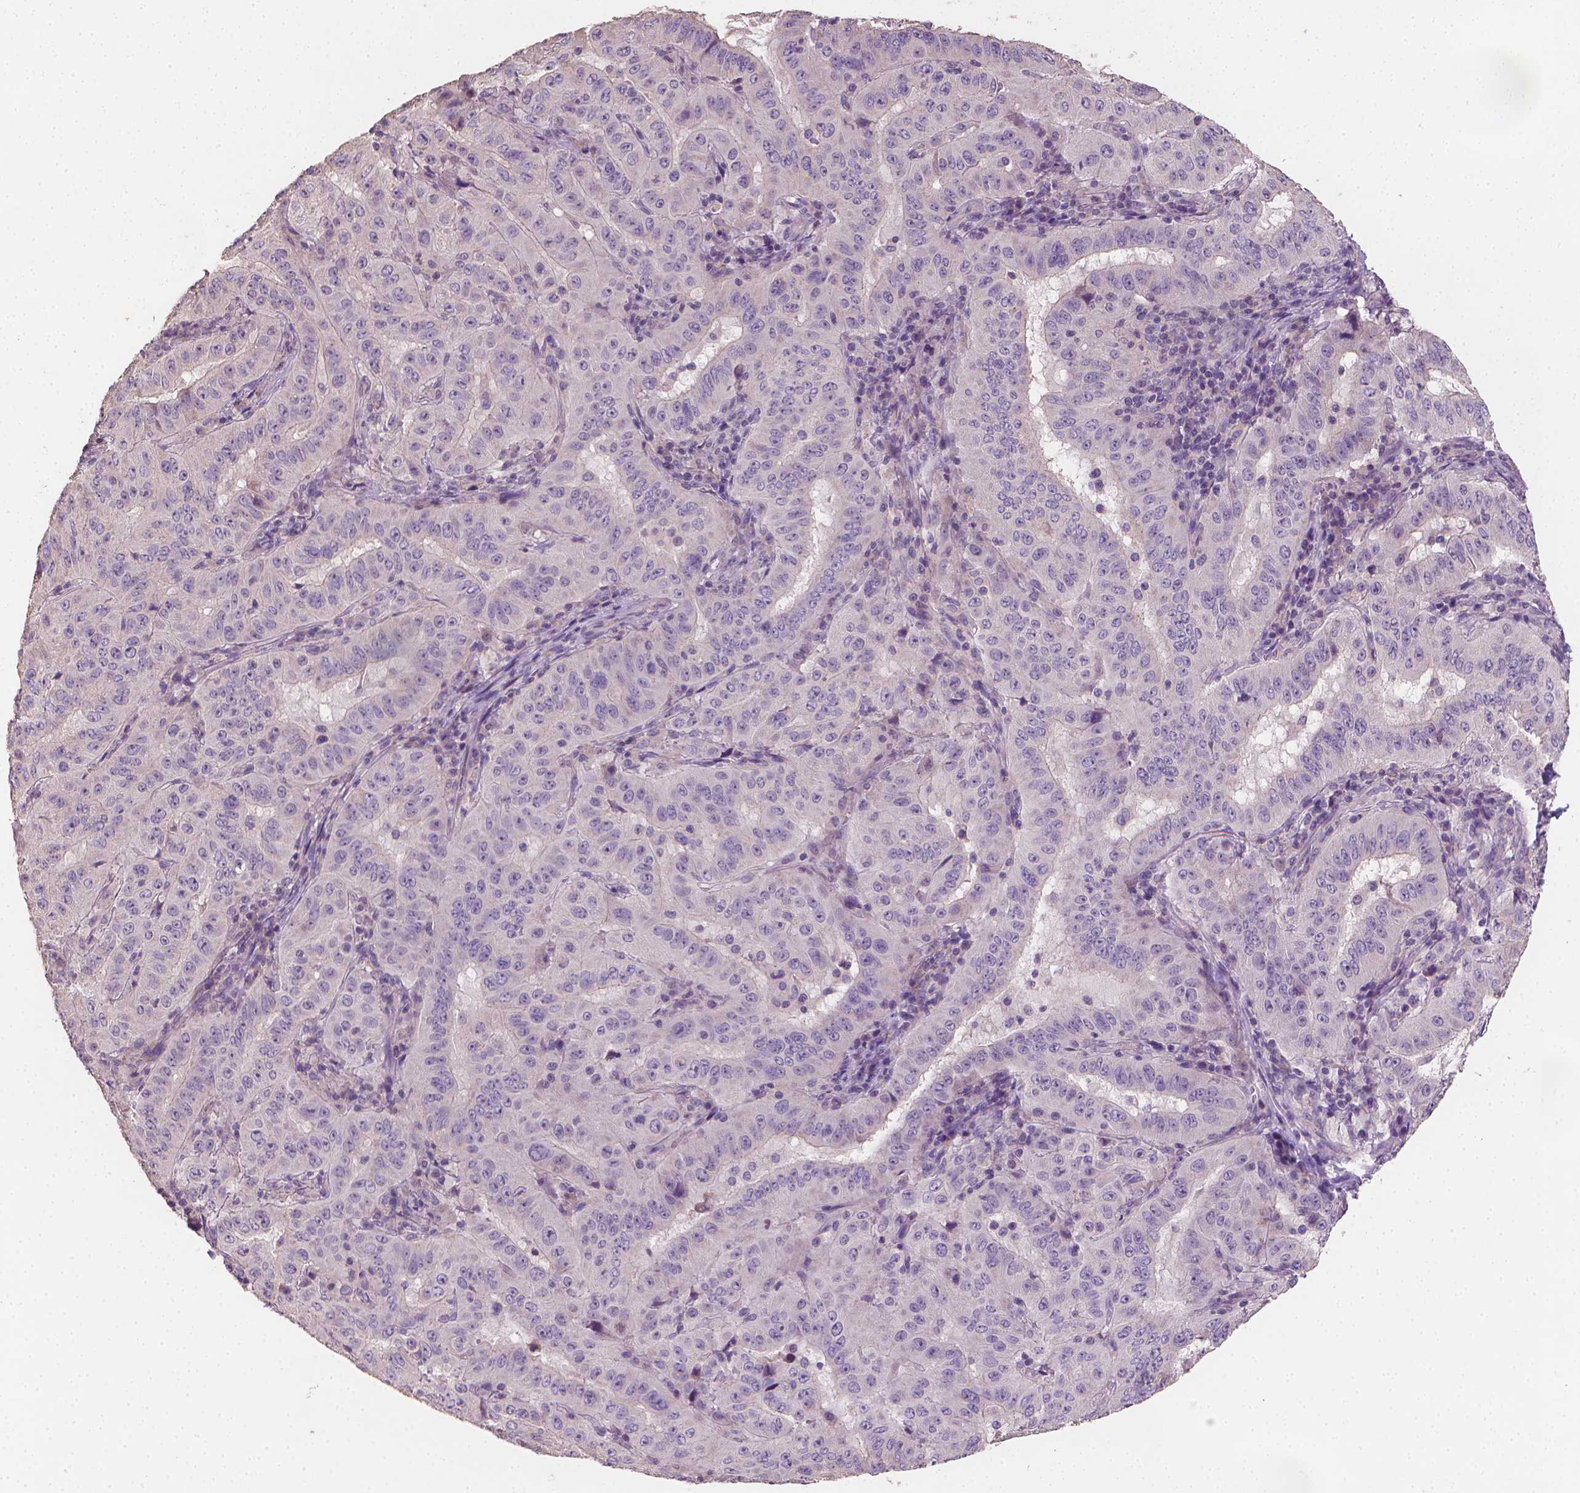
{"staining": {"intensity": "negative", "quantity": "none", "location": "none"}, "tissue": "pancreatic cancer", "cell_type": "Tumor cells", "image_type": "cancer", "snomed": [{"axis": "morphology", "description": "Adenocarcinoma, NOS"}, {"axis": "topography", "description": "Pancreas"}], "caption": "Pancreatic adenocarcinoma was stained to show a protein in brown. There is no significant expression in tumor cells. (Stains: DAB (3,3'-diaminobenzidine) immunohistochemistry (IHC) with hematoxylin counter stain, Microscopy: brightfield microscopy at high magnification).", "gene": "CATIP", "patient": {"sex": "male", "age": 63}}